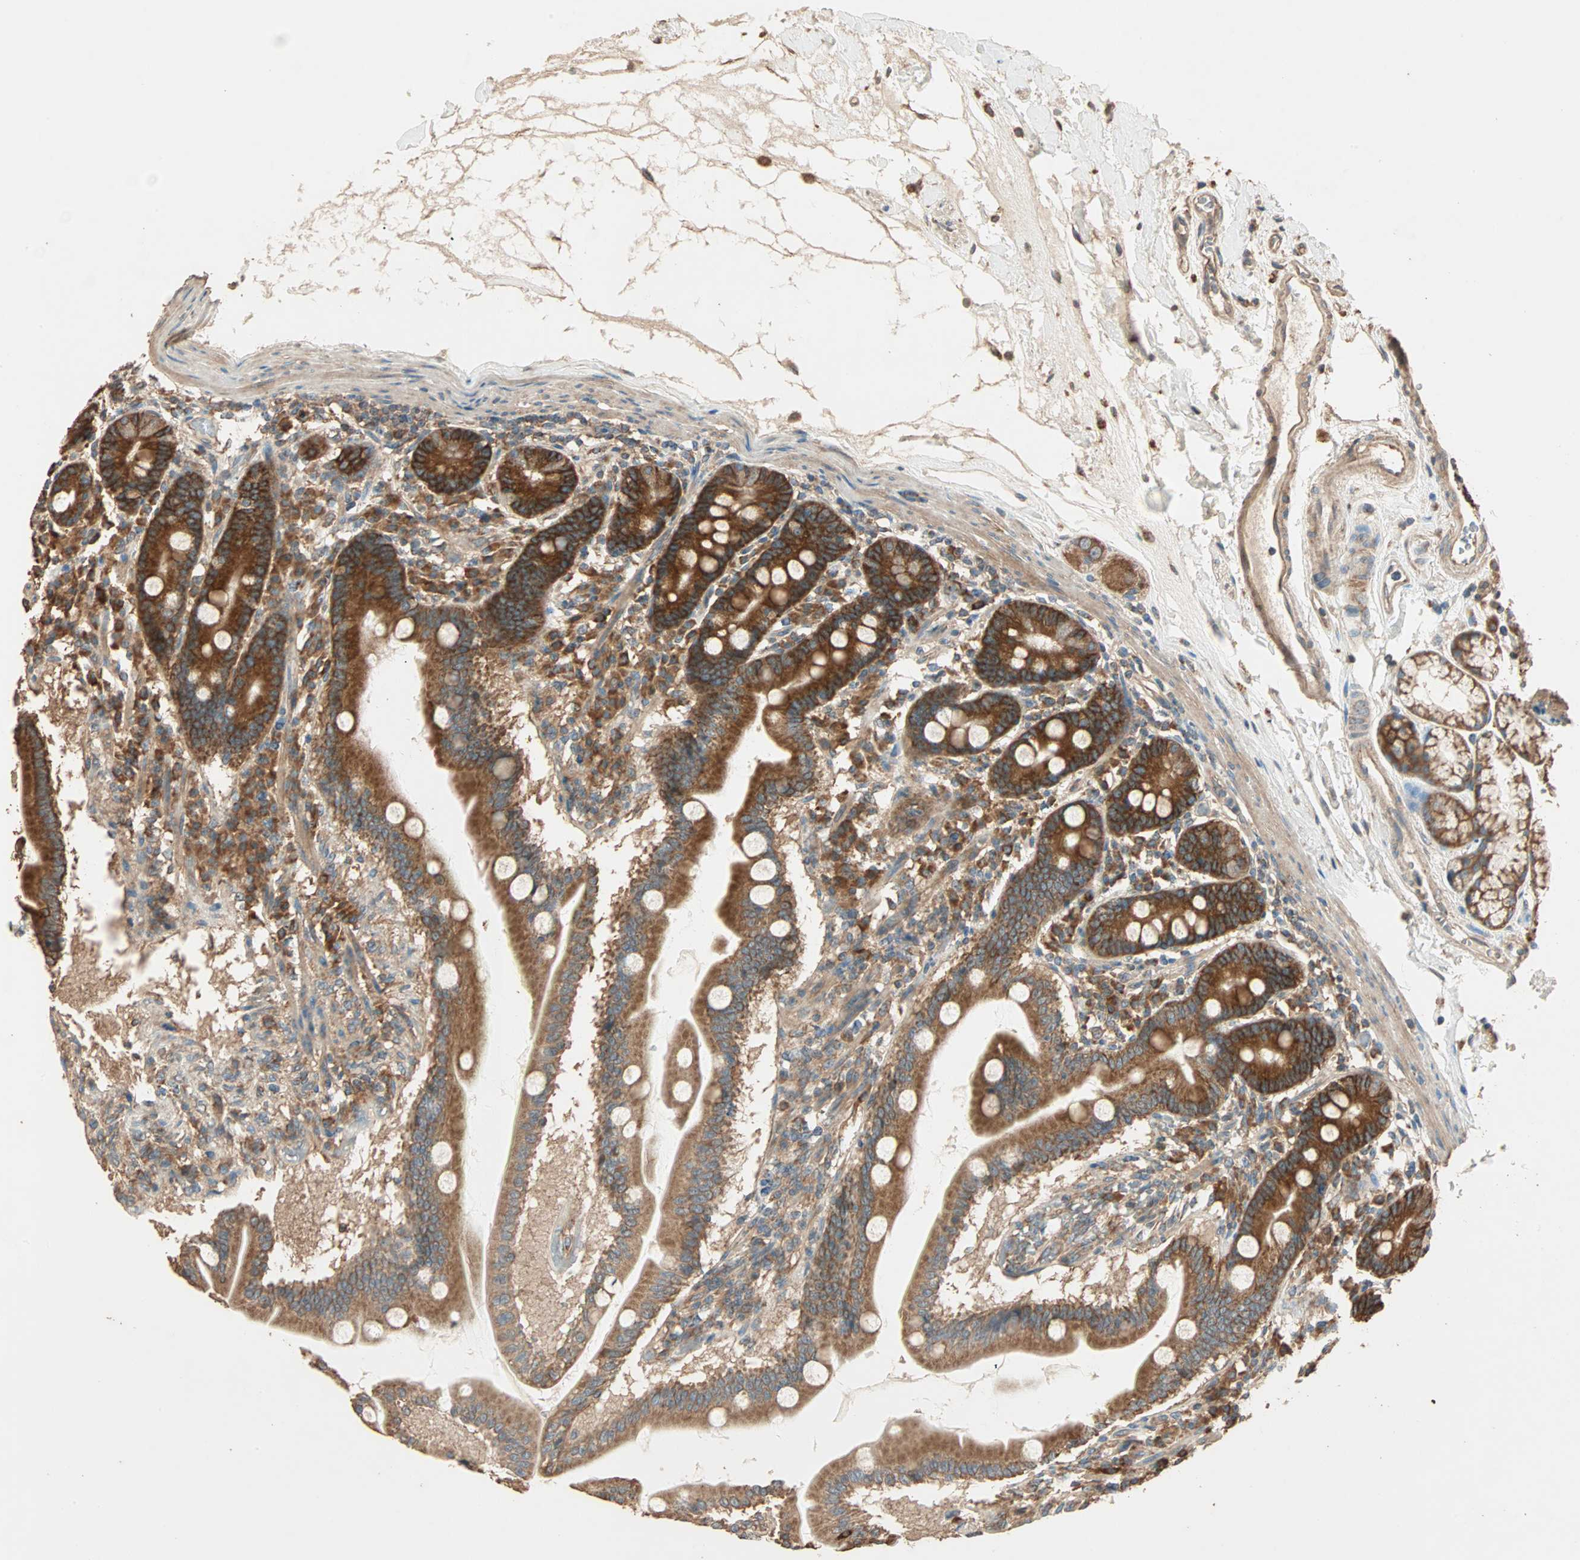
{"staining": {"intensity": "strong", "quantity": ">75%", "location": "cytoplasmic/membranous"}, "tissue": "duodenum", "cell_type": "Glandular cells", "image_type": "normal", "snomed": [{"axis": "morphology", "description": "Normal tissue, NOS"}, {"axis": "topography", "description": "Duodenum"}], "caption": "Protein positivity by immunohistochemistry (IHC) displays strong cytoplasmic/membranous expression in approximately >75% of glandular cells in benign duodenum.", "gene": "EIF4G2", "patient": {"sex": "female", "age": 64}}